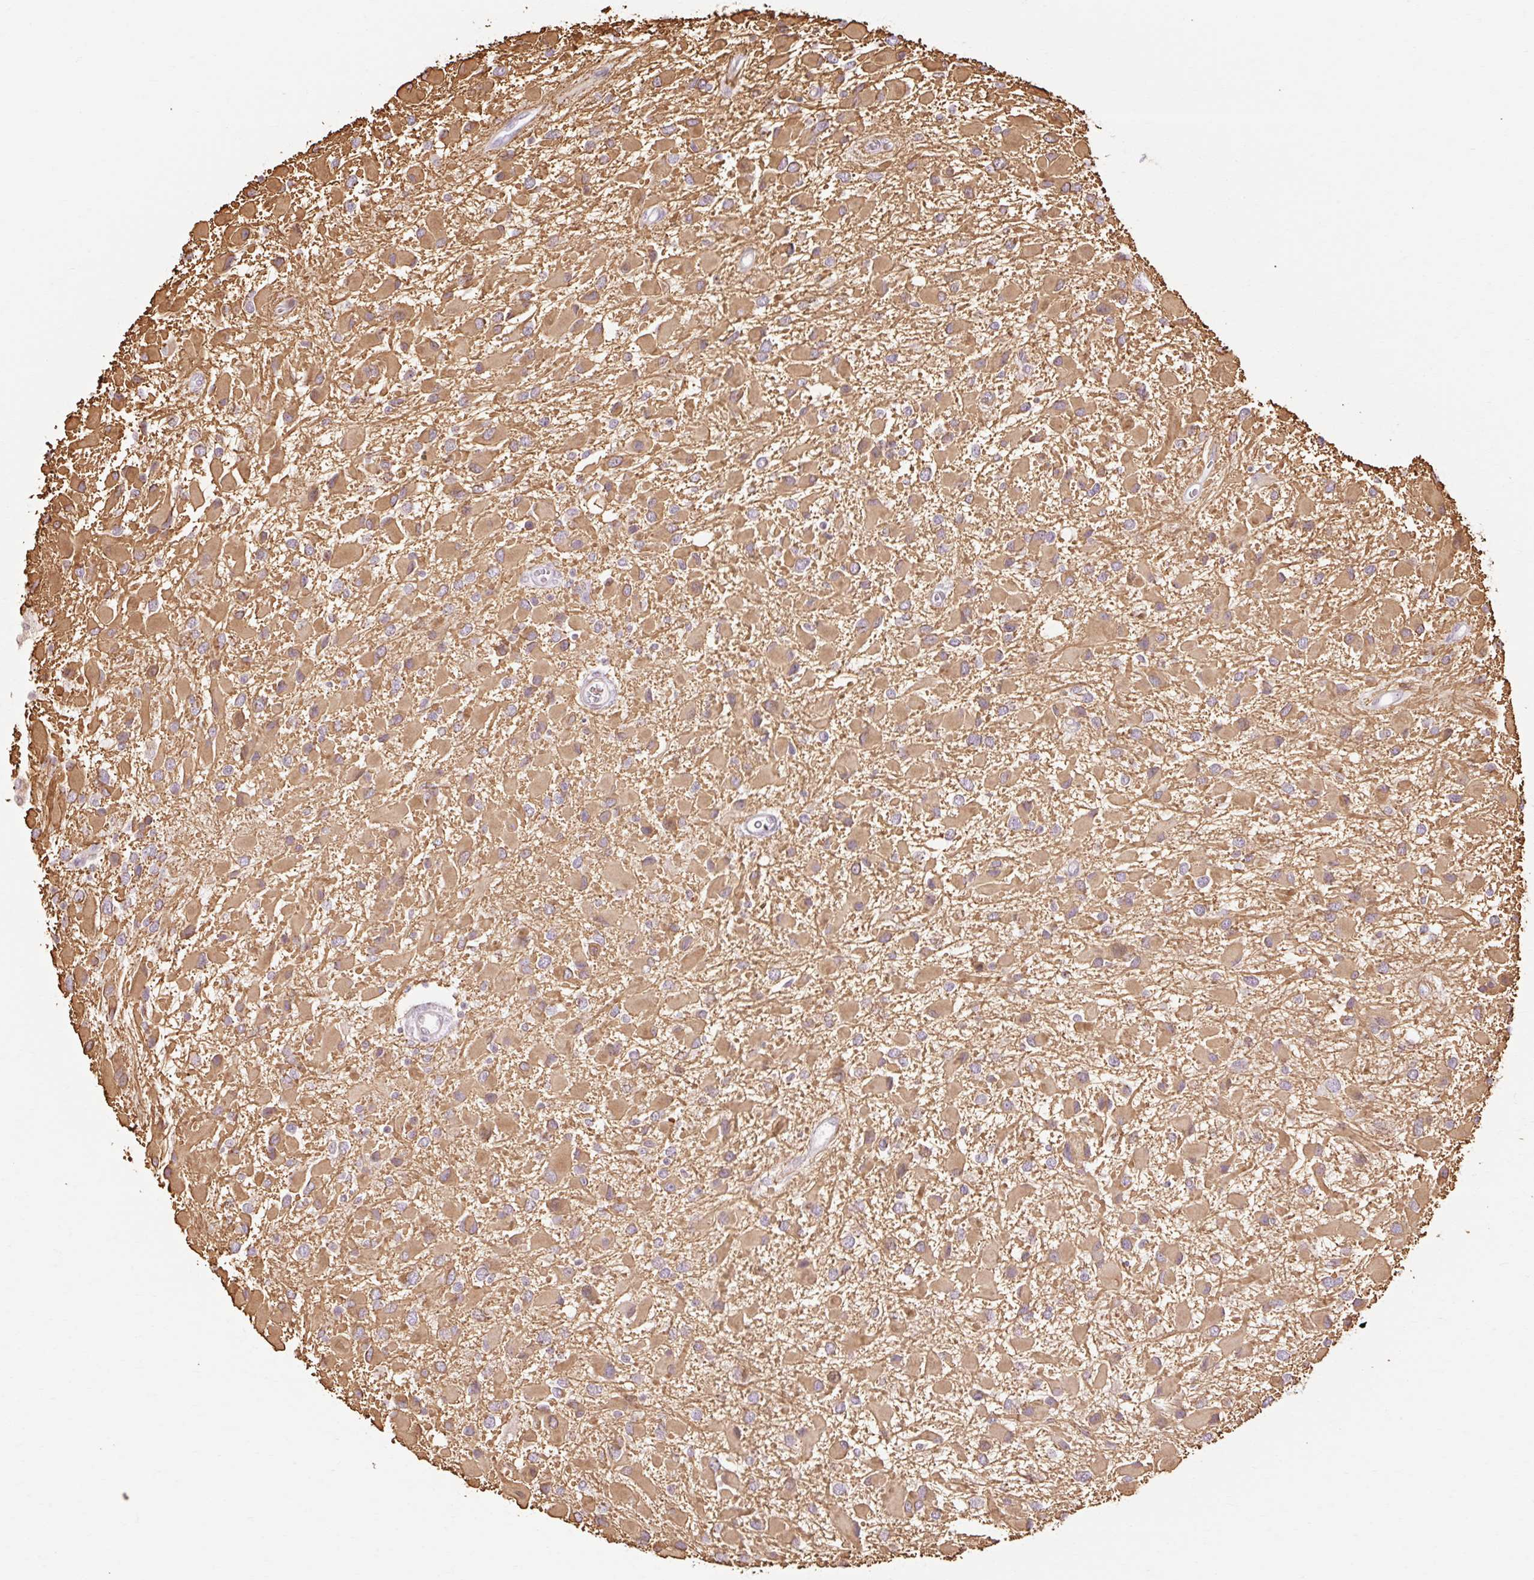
{"staining": {"intensity": "moderate", "quantity": ">75%", "location": "cytoplasmic/membranous"}, "tissue": "glioma", "cell_type": "Tumor cells", "image_type": "cancer", "snomed": [{"axis": "morphology", "description": "Glioma, malignant, High grade"}, {"axis": "topography", "description": "Brain"}], "caption": "This image reveals immunohistochemistry staining of human glioma, with medium moderate cytoplasmic/membranous staining in approximately >75% of tumor cells.", "gene": "C3orf49", "patient": {"sex": "male", "age": 53}}